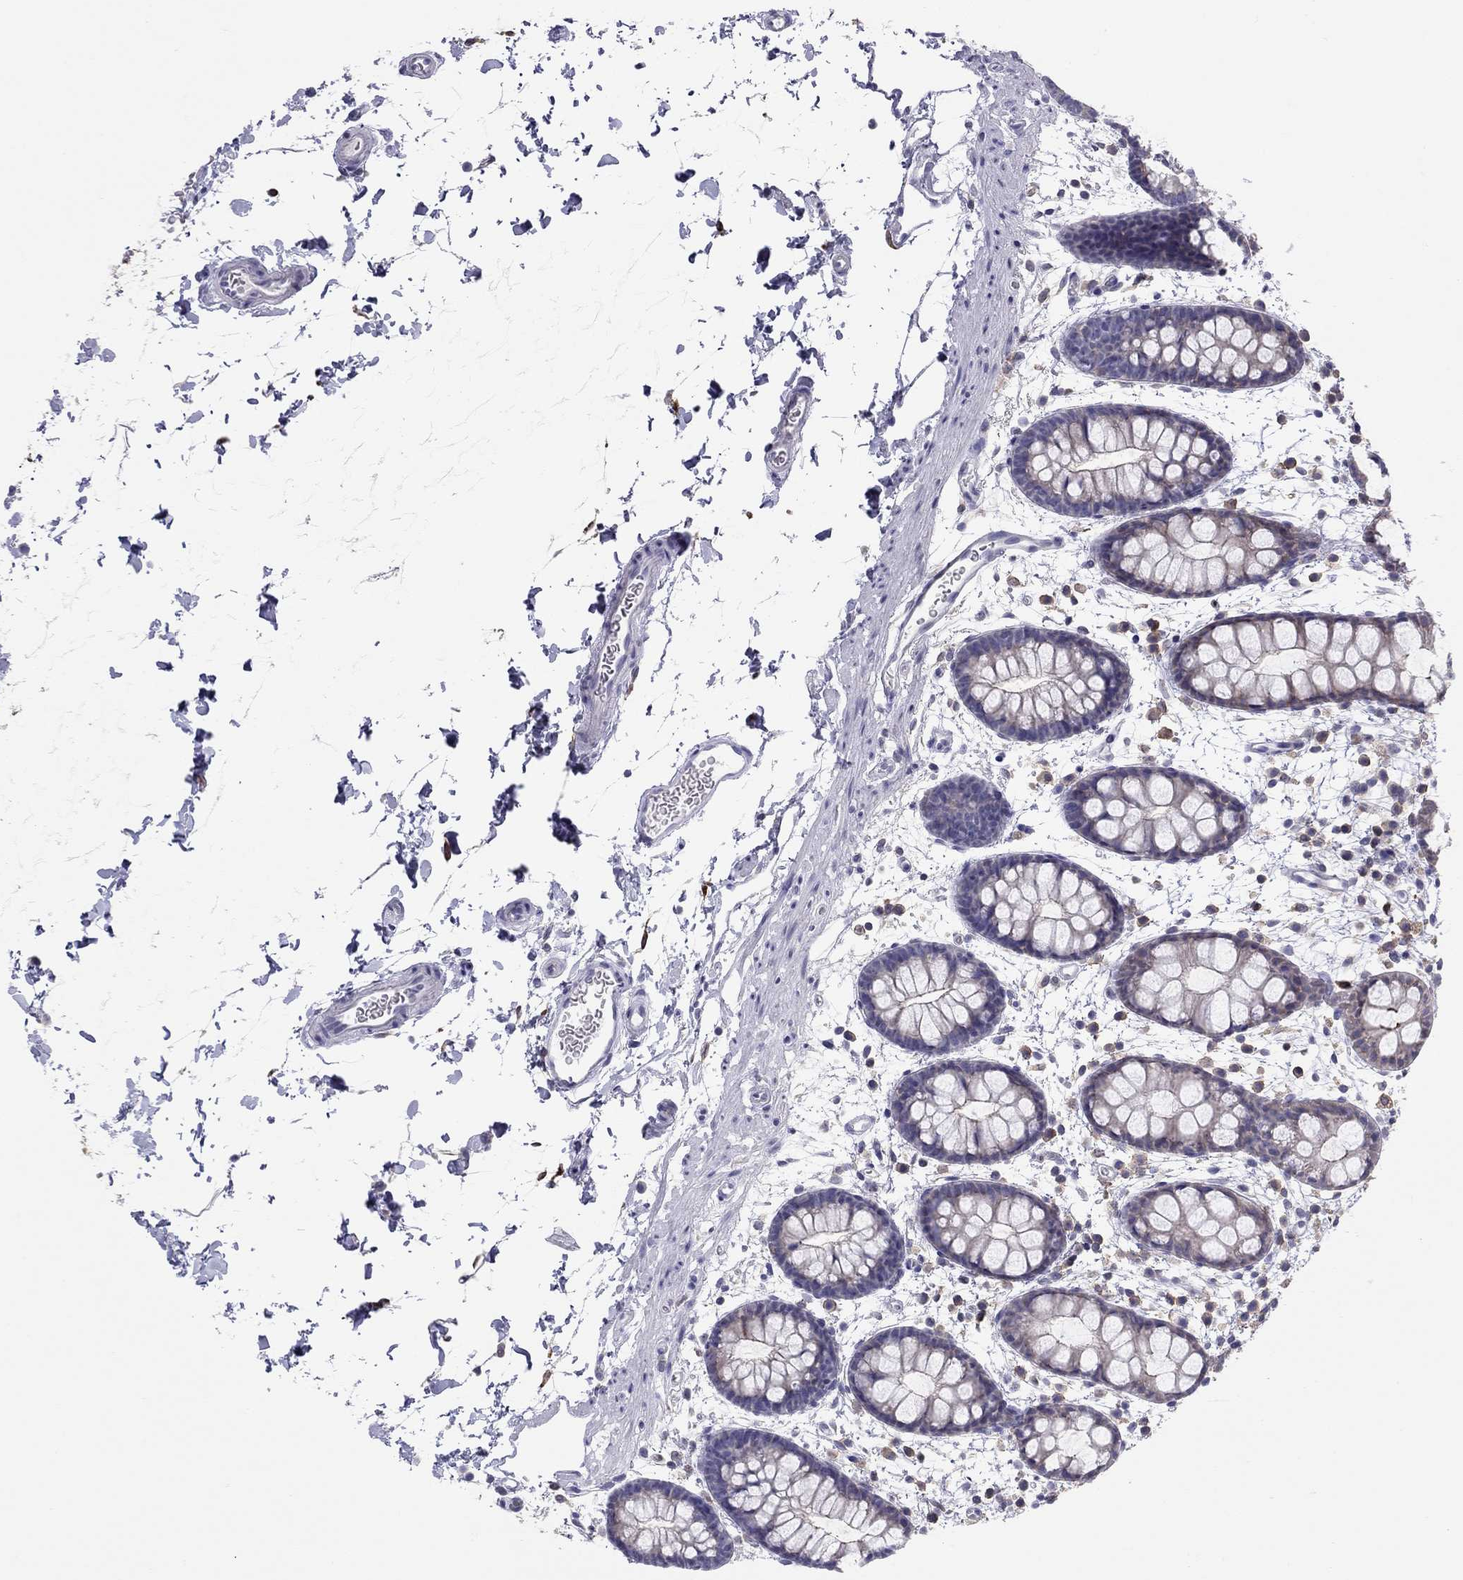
{"staining": {"intensity": "strong", "quantity": "25%-75%", "location": "cytoplasmic/membranous"}, "tissue": "rectum", "cell_type": "Glandular cells", "image_type": "normal", "snomed": [{"axis": "morphology", "description": "Normal tissue, NOS"}, {"axis": "topography", "description": "Rectum"}], "caption": "Human rectum stained for a protein (brown) shows strong cytoplasmic/membranous positive positivity in about 25%-75% of glandular cells.", "gene": "SLC46A2", "patient": {"sex": "male", "age": 57}}